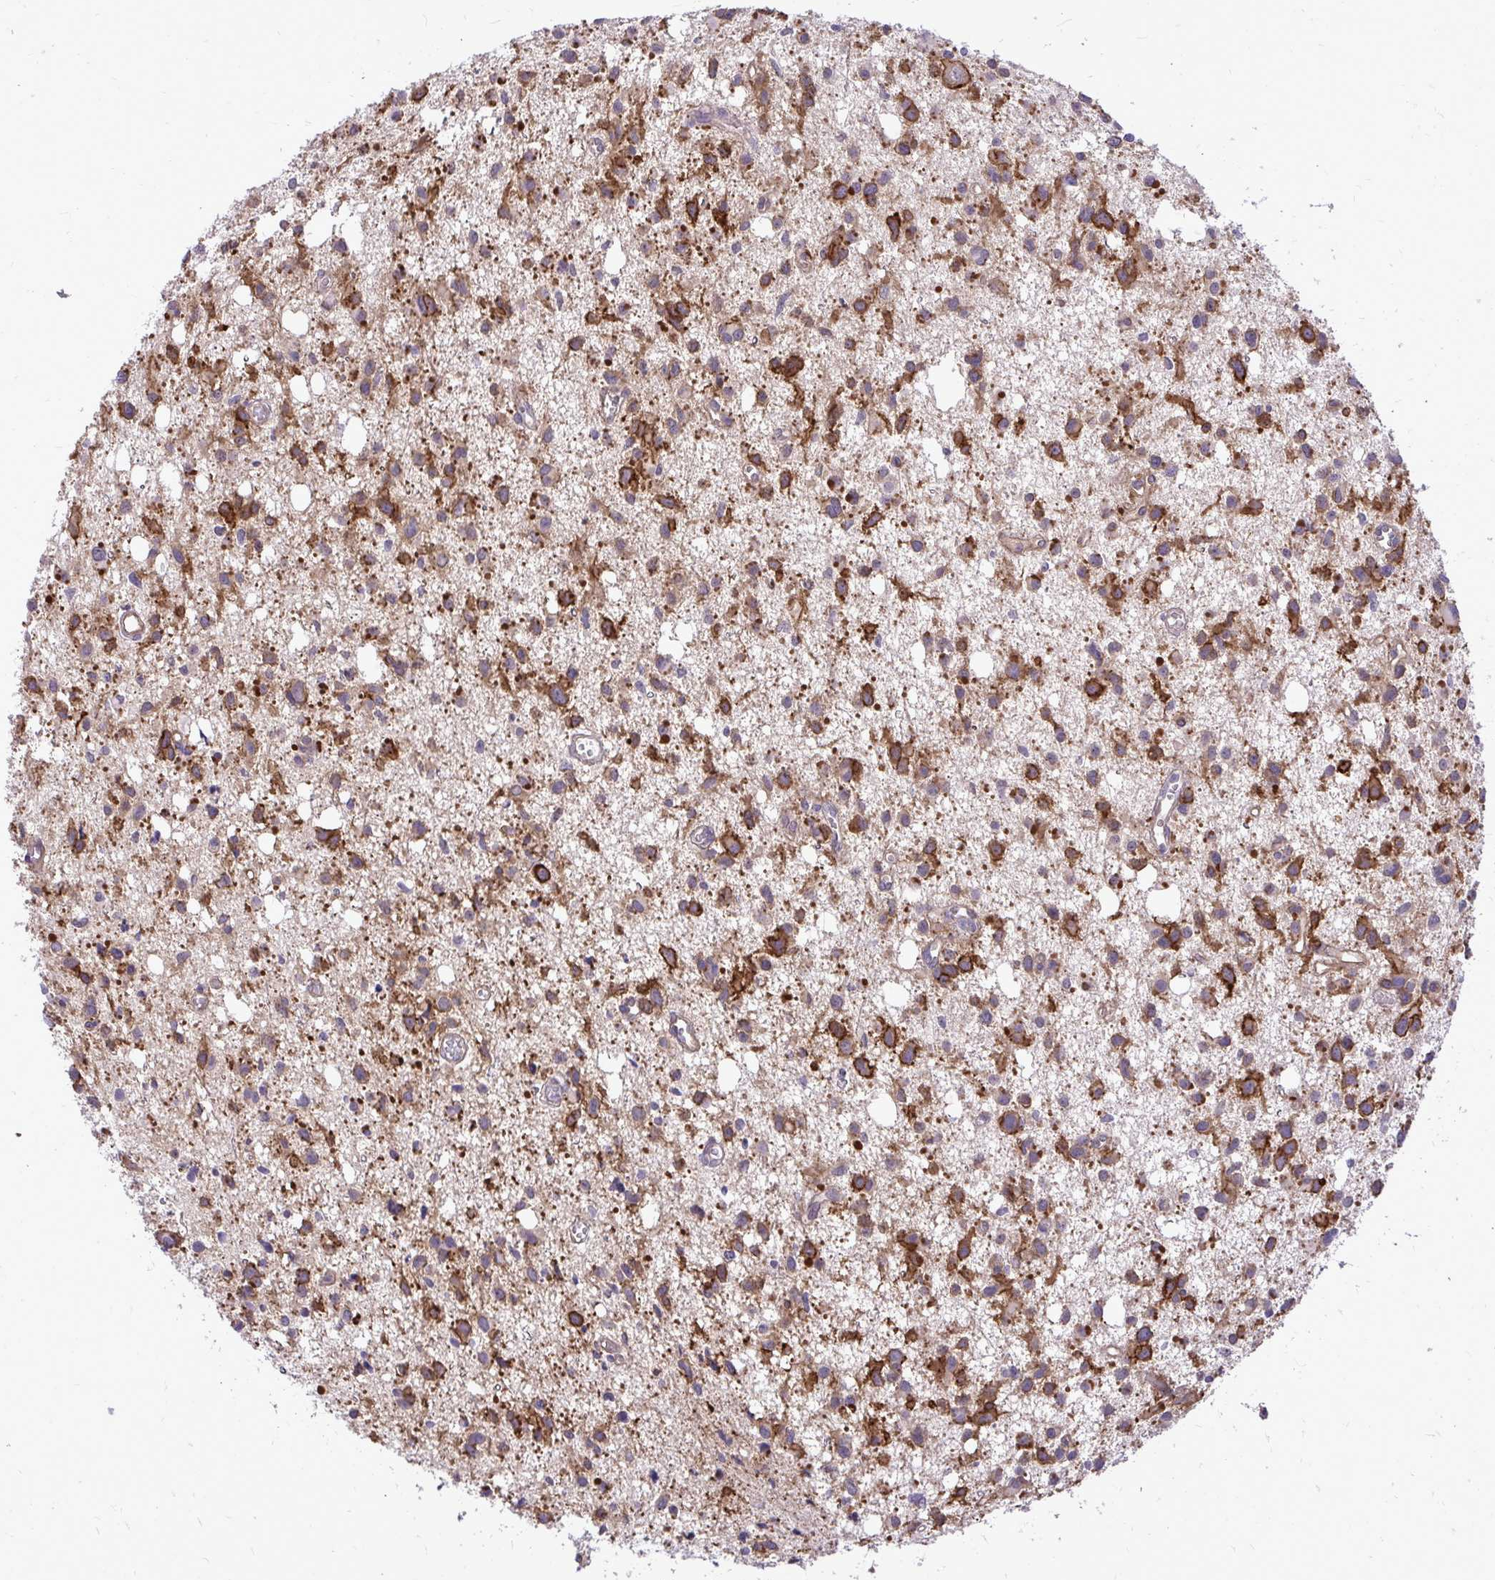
{"staining": {"intensity": "strong", "quantity": ">75%", "location": "cytoplasmic/membranous"}, "tissue": "glioma", "cell_type": "Tumor cells", "image_type": "cancer", "snomed": [{"axis": "morphology", "description": "Glioma, malignant, High grade"}, {"axis": "topography", "description": "Brain"}], "caption": "Protein staining of glioma tissue reveals strong cytoplasmic/membranous positivity in approximately >75% of tumor cells.", "gene": "SPTBN2", "patient": {"sex": "male", "age": 23}}